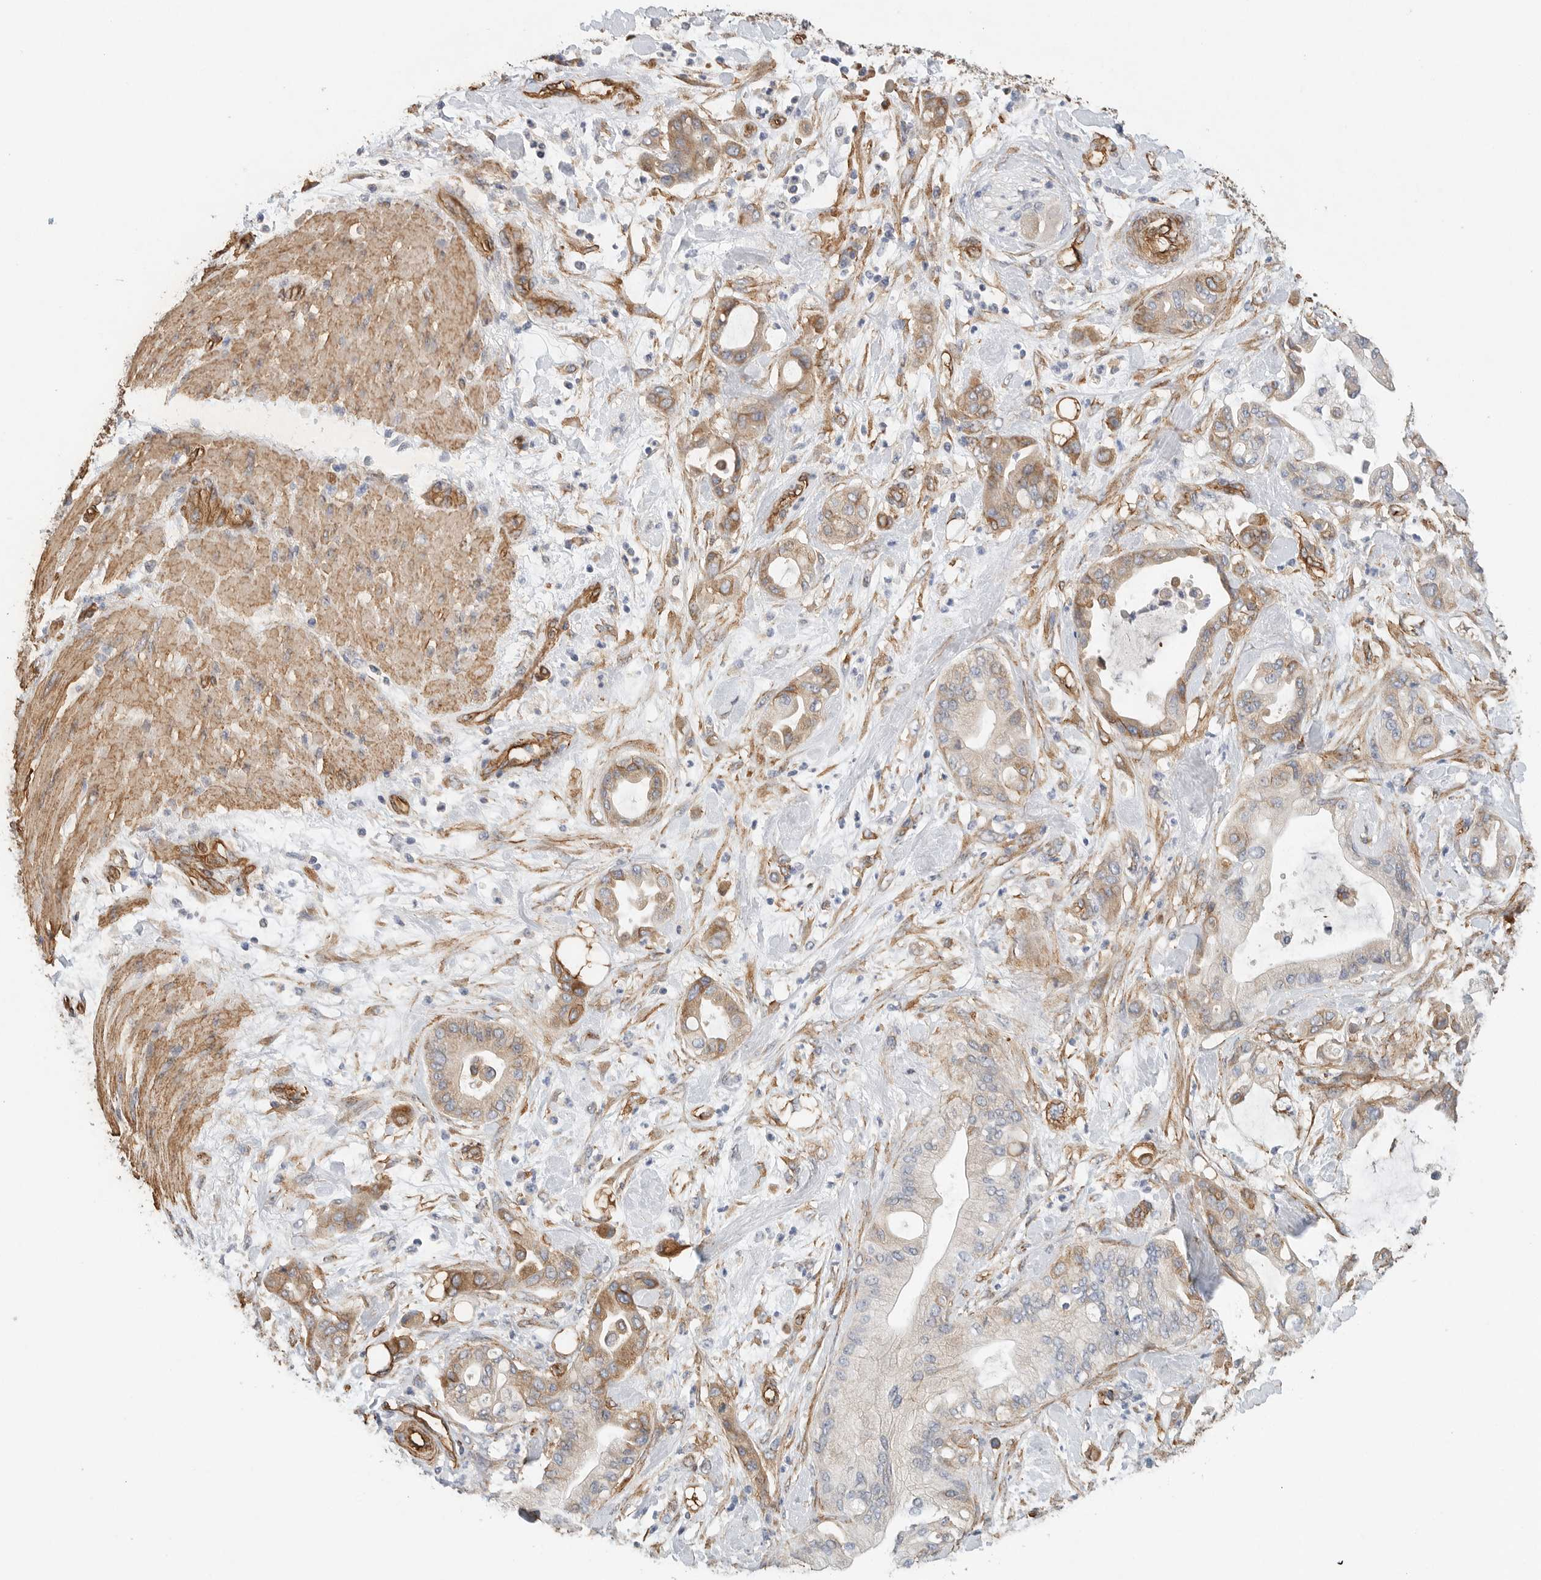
{"staining": {"intensity": "weak", "quantity": "25%-75%", "location": "cytoplasmic/membranous"}, "tissue": "pancreatic cancer", "cell_type": "Tumor cells", "image_type": "cancer", "snomed": [{"axis": "morphology", "description": "Adenocarcinoma, NOS"}, {"axis": "morphology", "description": "Adenocarcinoma, metastatic, NOS"}, {"axis": "topography", "description": "Lymph node"}, {"axis": "topography", "description": "Pancreas"}, {"axis": "topography", "description": "Duodenum"}], "caption": "IHC of human pancreatic cancer (adenocarcinoma) displays low levels of weak cytoplasmic/membranous expression in about 25%-75% of tumor cells.", "gene": "JMJD4", "patient": {"sex": "female", "age": 64}}